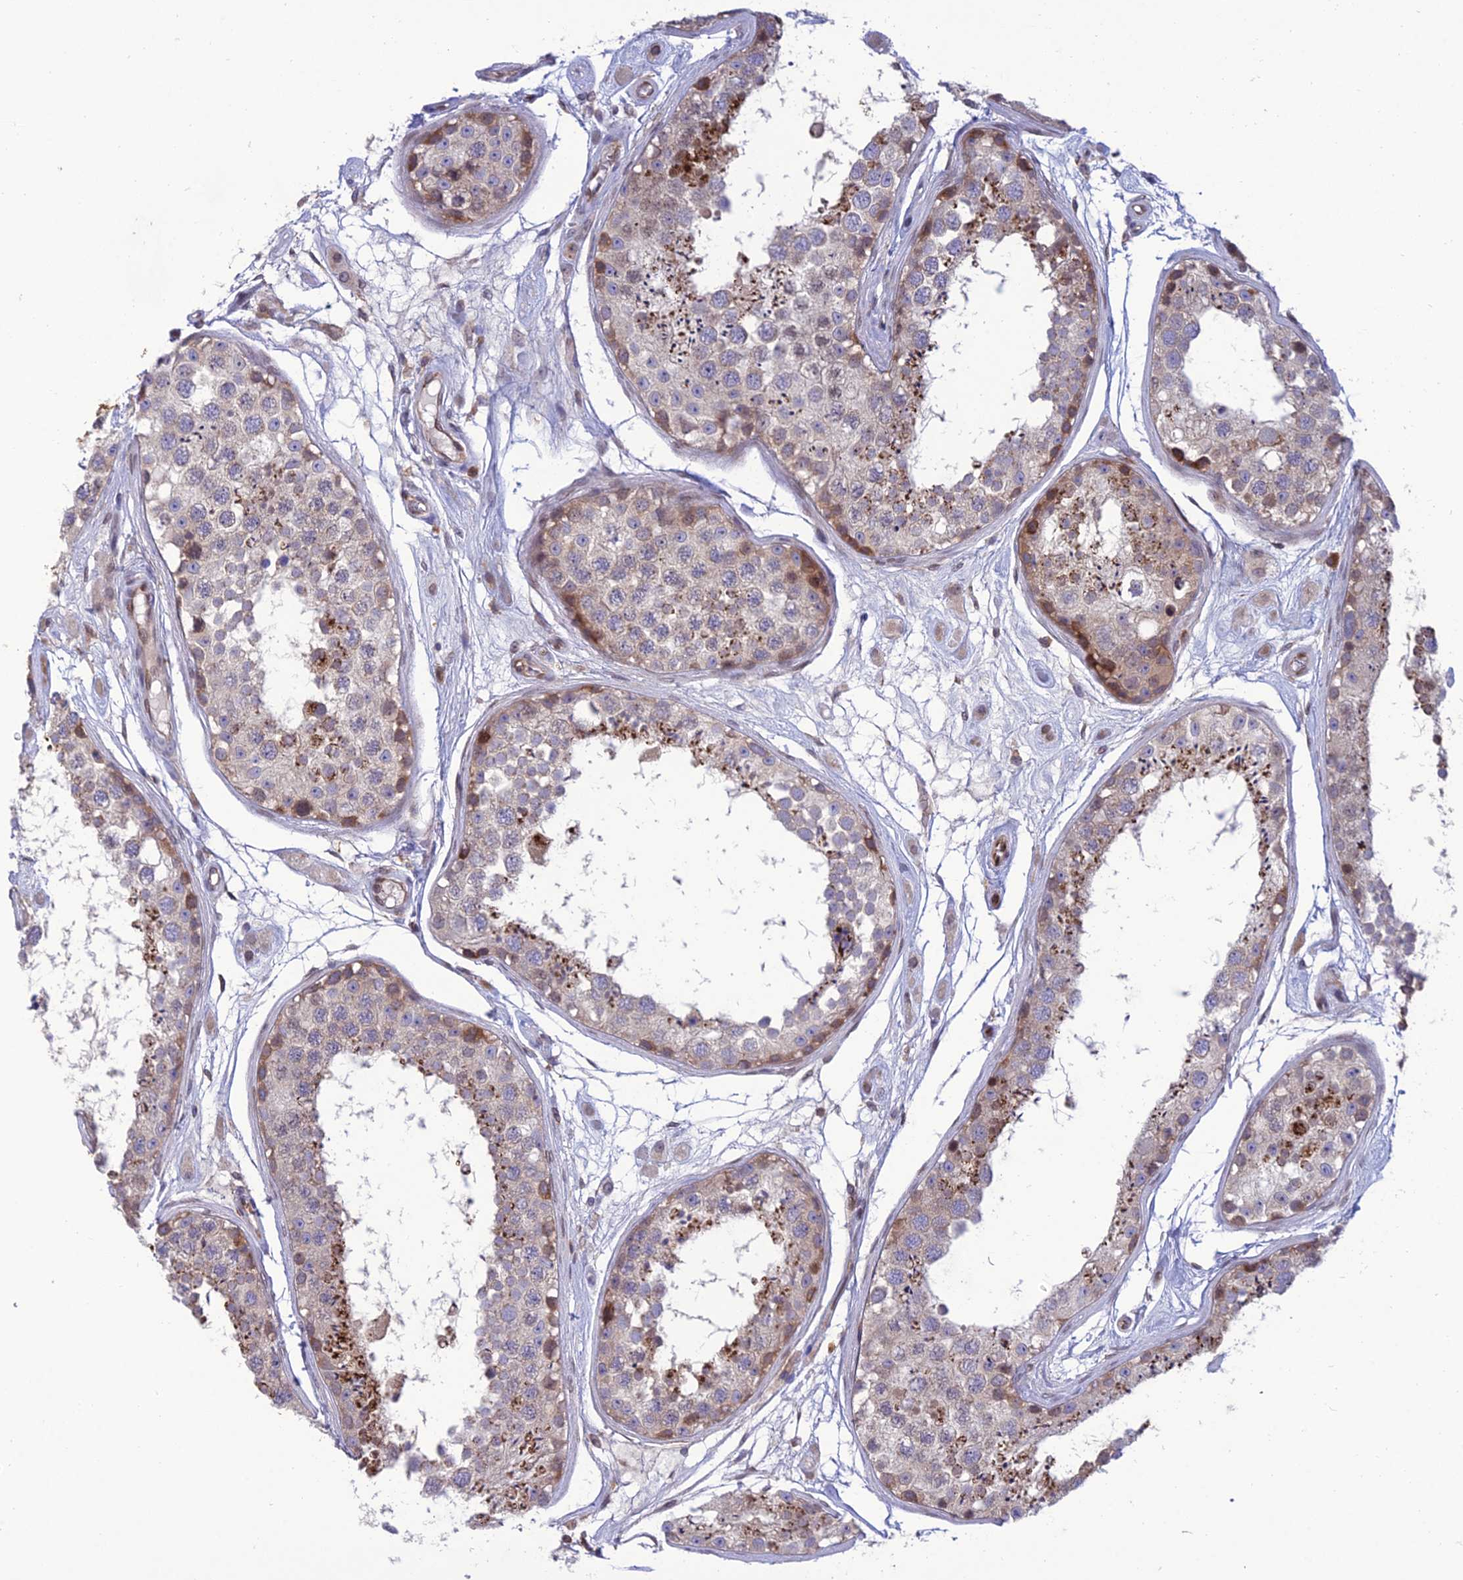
{"staining": {"intensity": "moderate", "quantity": "25%-75%", "location": "cytoplasmic/membranous"}, "tissue": "testis", "cell_type": "Cells in seminiferous ducts", "image_type": "normal", "snomed": [{"axis": "morphology", "description": "Normal tissue, NOS"}, {"axis": "topography", "description": "Testis"}], "caption": "Immunohistochemistry (DAB (3,3'-diaminobenzidine)) staining of unremarkable testis displays moderate cytoplasmic/membranous protein positivity in about 25%-75% of cells in seminiferous ducts.", "gene": "FAM76A", "patient": {"sex": "male", "age": 25}}